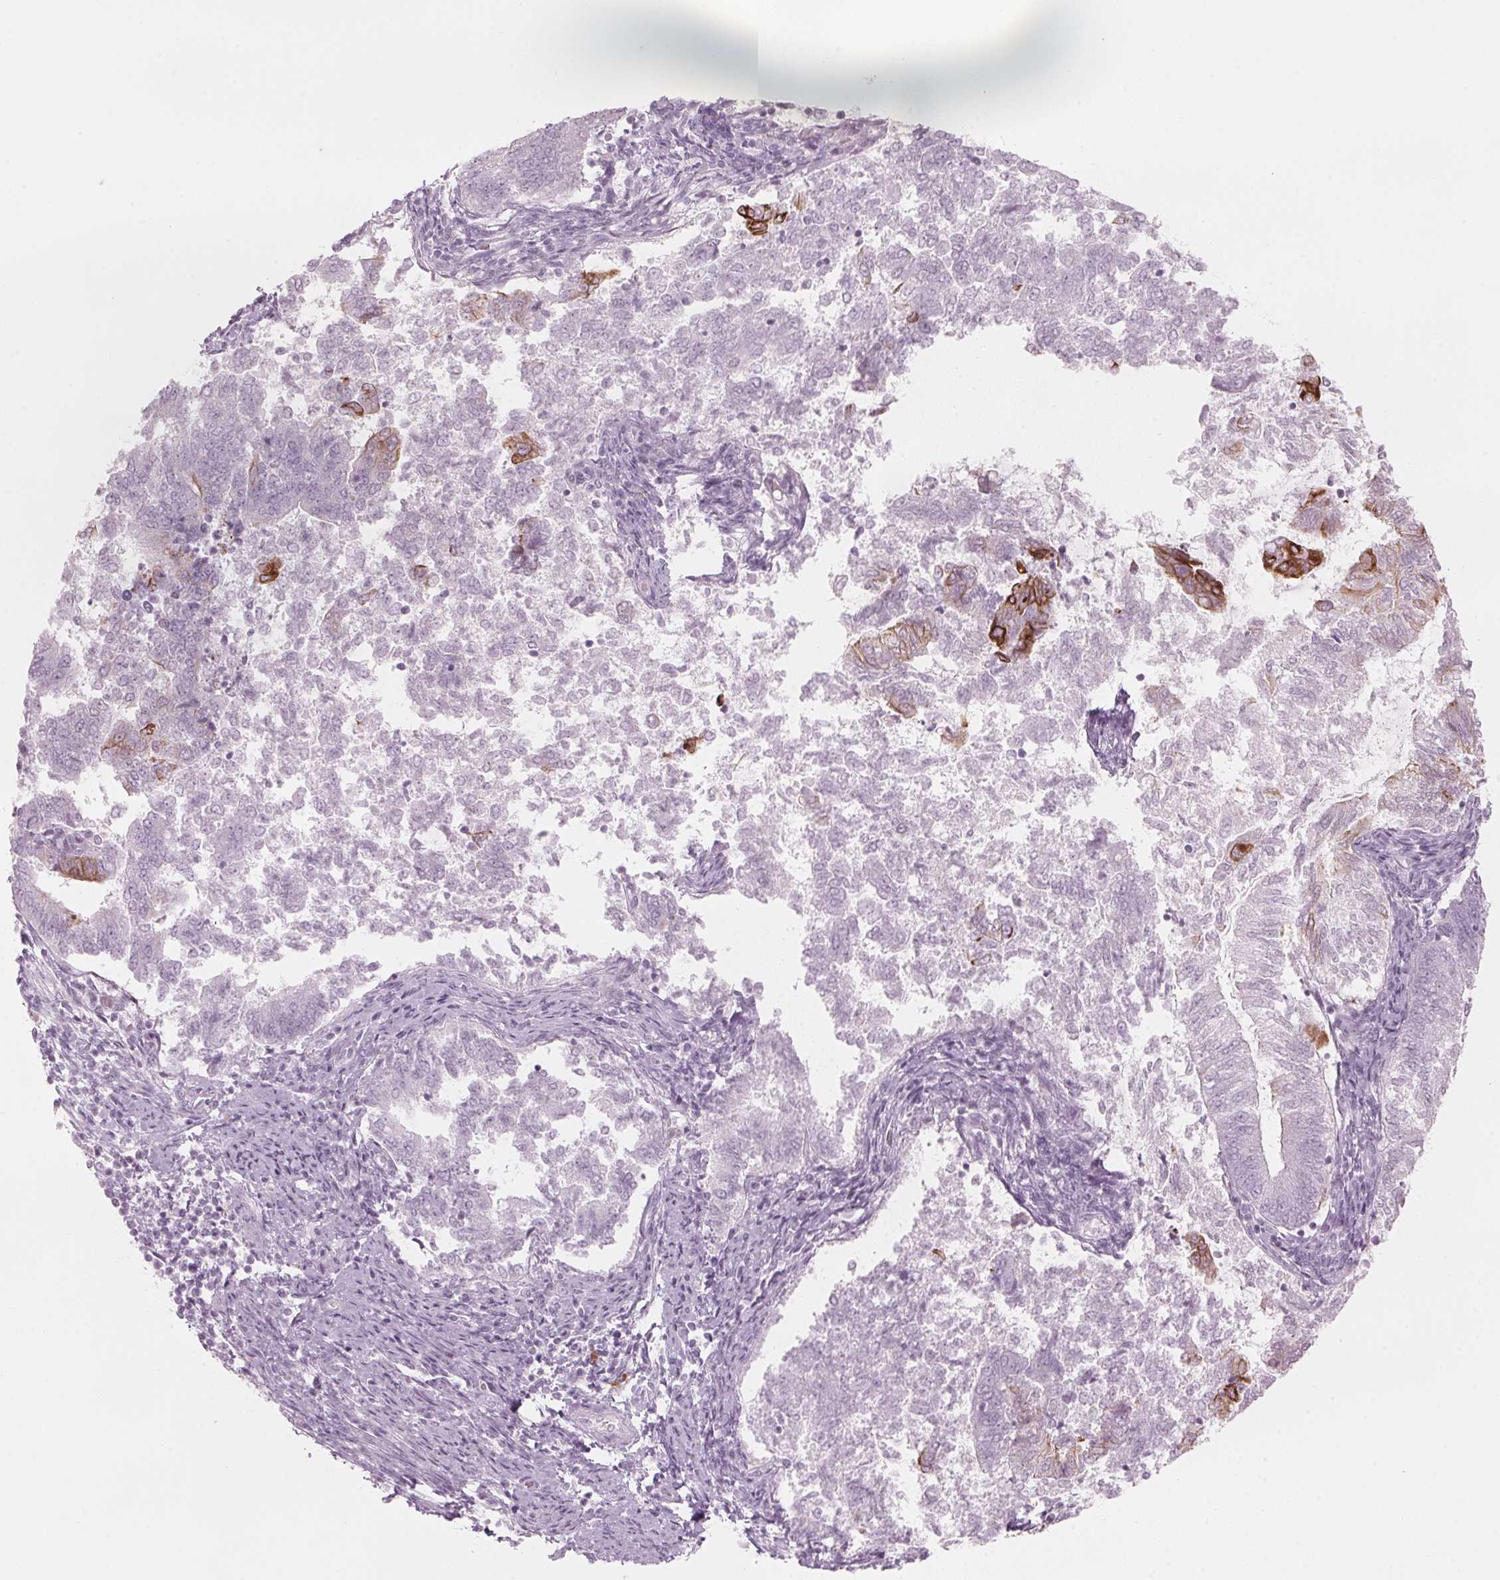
{"staining": {"intensity": "strong", "quantity": "<25%", "location": "cytoplasmic/membranous"}, "tissue": "endometrial cancer", "cell_type": "Tumor cells", "image_type": "cancer", "snomed": [{"axis": "morphology", "description": "Adenocarcinoma, NOS"}, {"axis": "topography", "description": "Endometrium"}], "caption": "The micrograph reveals immunohistochemical staining of endometrial adenocarcinoma. There is strong cytoplasmic/membranous expression is present in about <25% of tumor cells. The staining is performed using DAB brown chromogen to label protein expression. The nuclei are counter-stained blue using hematoxylin.", "gene": "SCTR", "patient": {"sex": "female", "age": 65}}